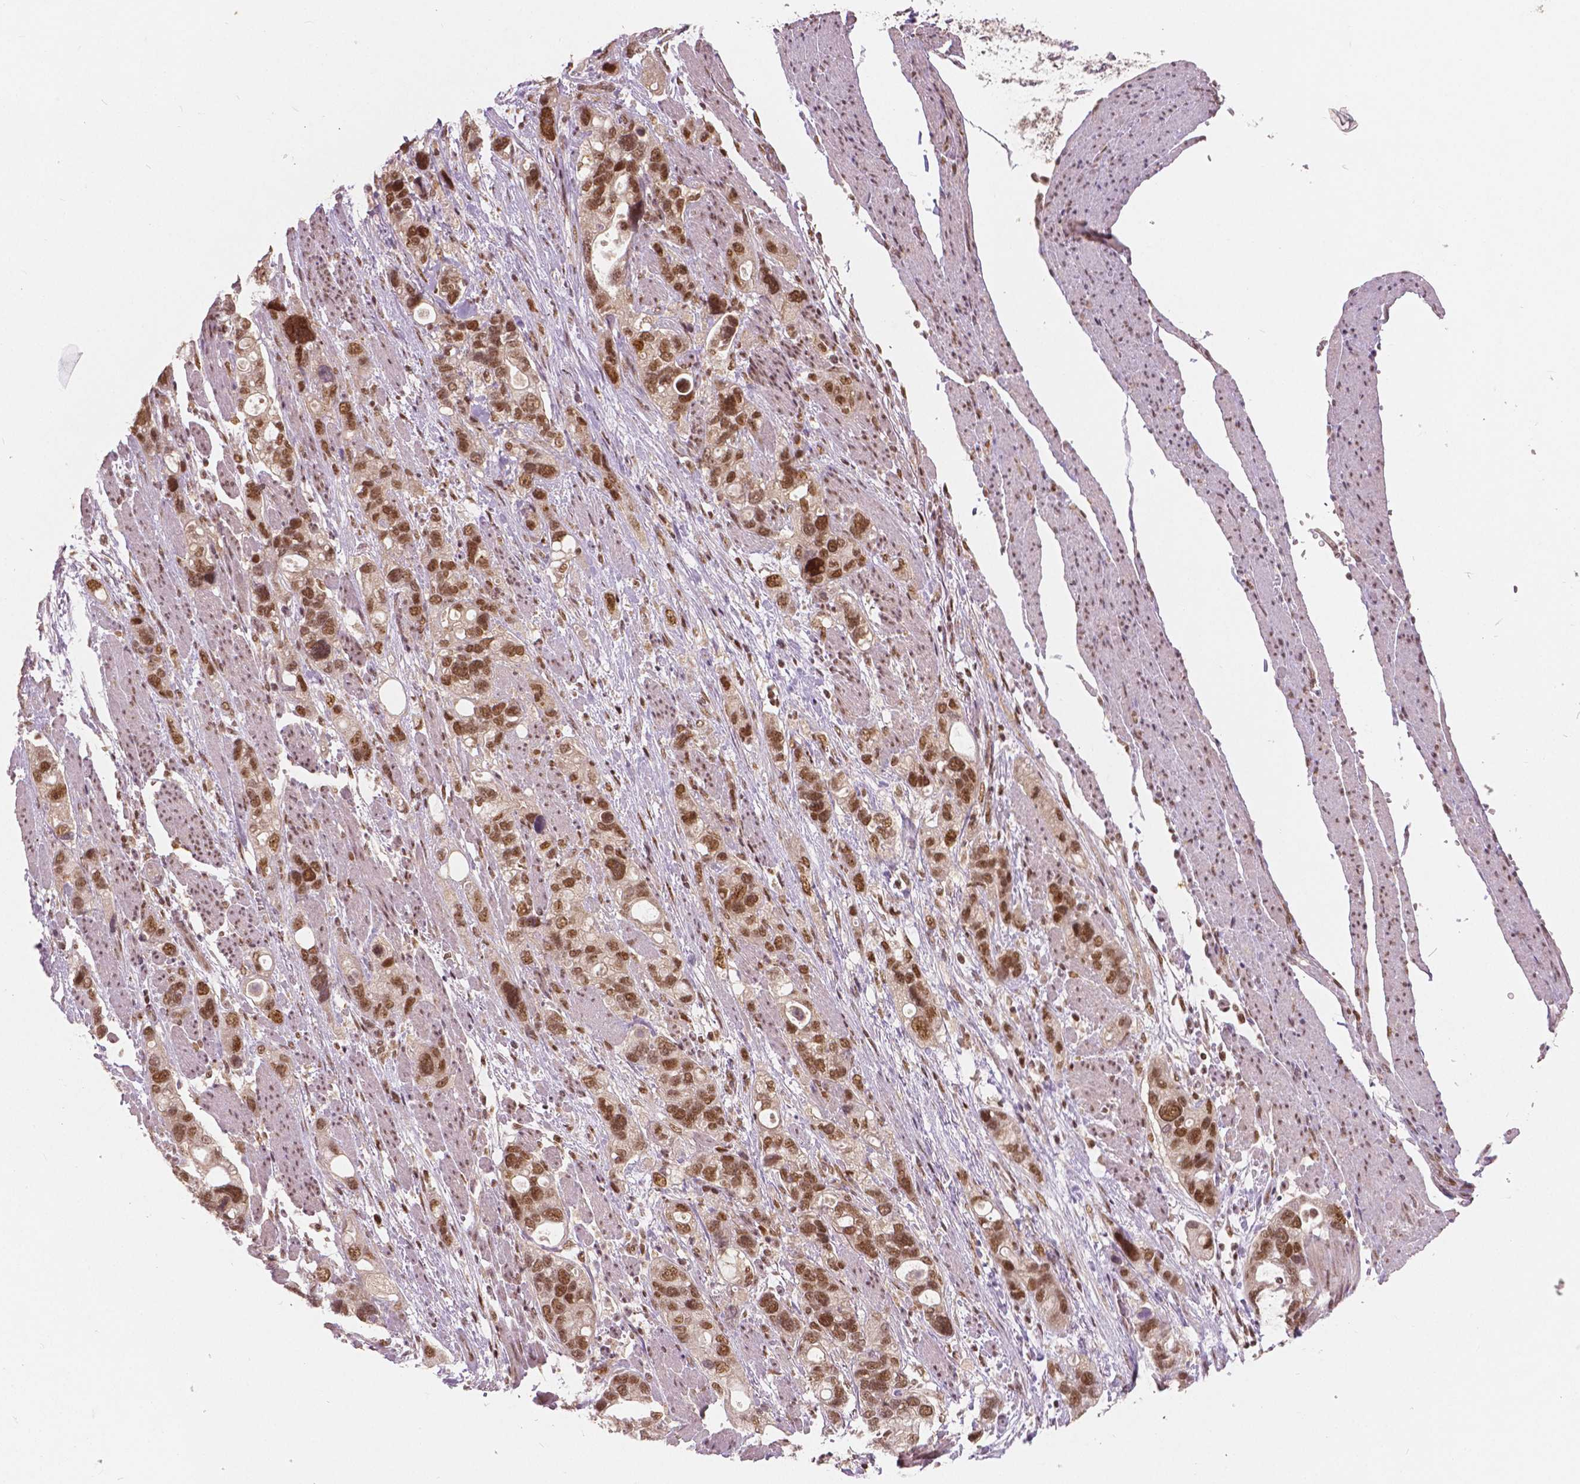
{"staining": {"intensity": "moderate", "quantity": ">75%", "location": "nuclear"}, "tissue": "stomach cancer", "cell_type": "Tumor cells", "image_type": "cancer", "snomed": [{"axis": "morphology", "description": "Adenocarcinoma, NOS"}, {"axis": "topography", "description": "Stomach, upper"}], "caption": "This is a photomicrograph of immunohistochemistry (IHC) staining of stomach cancer (adenocarcinoma), which shows moderate positivity in the nuclear of tumor cells.", "gene": "NSD2", "patient": {"sex": "female", "age": 81}}